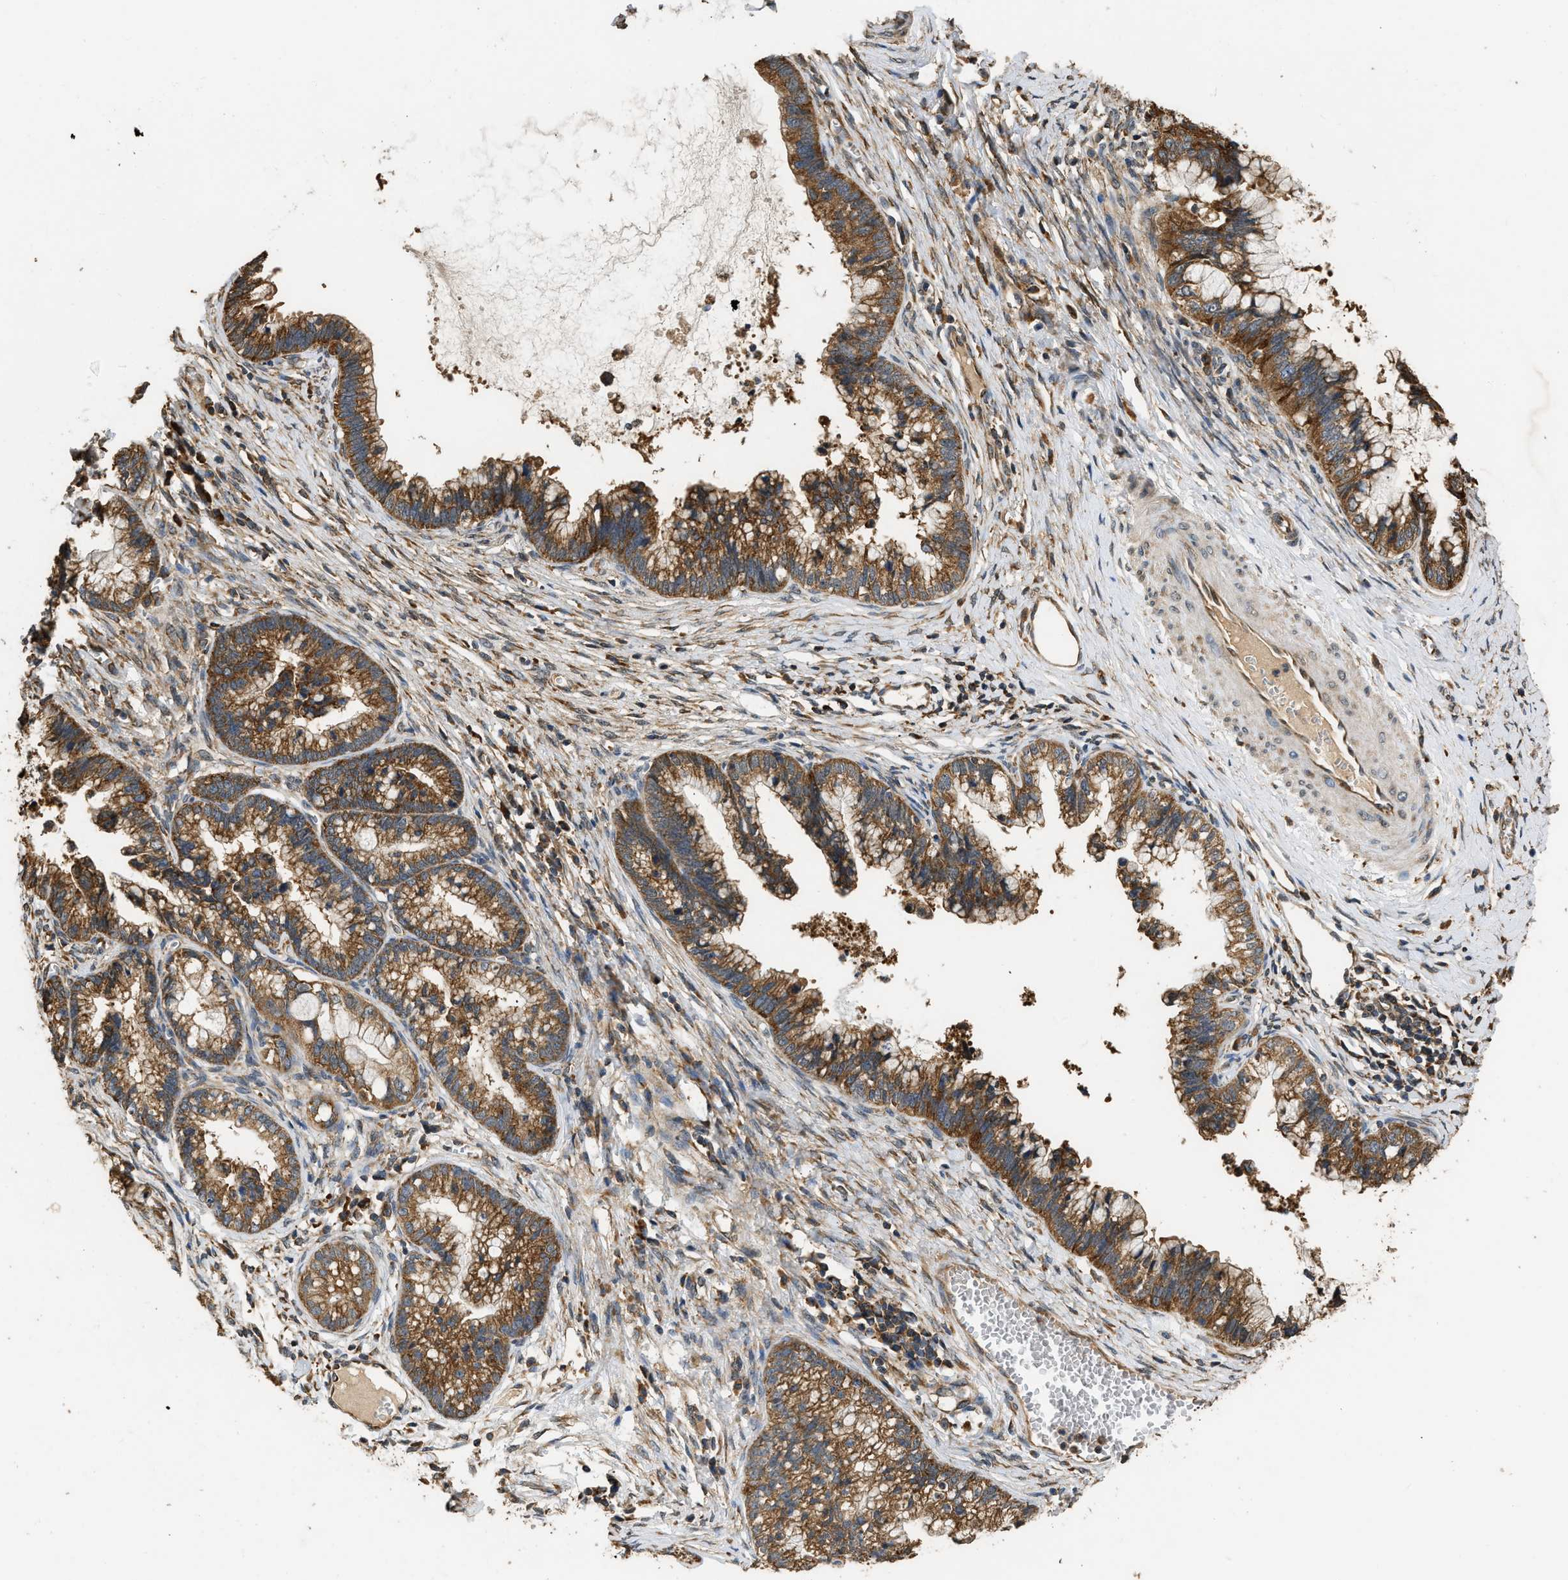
{"staining": {"intensity": "moderate", "quantity": ">75%", "location": "cytoplasmic/membranous"}, "tissue": "cervical cancer", "cell_type": "Tumor cells", "image_type": "cancer", "snomed": [{"axis": "morphology", "description": "Adenocarcinoma, NOS"}, {"axis": "topography", "description": "Cervix"}], "caption": "The histopathology image demonstrates staining of cervical adenocarcinoma, revealing moderate cytoplasmic/membranous protein expression (brown color) within tumor cells.", "gene": "SLC36A4", "patient": {"sex": "female", "age": 44}}